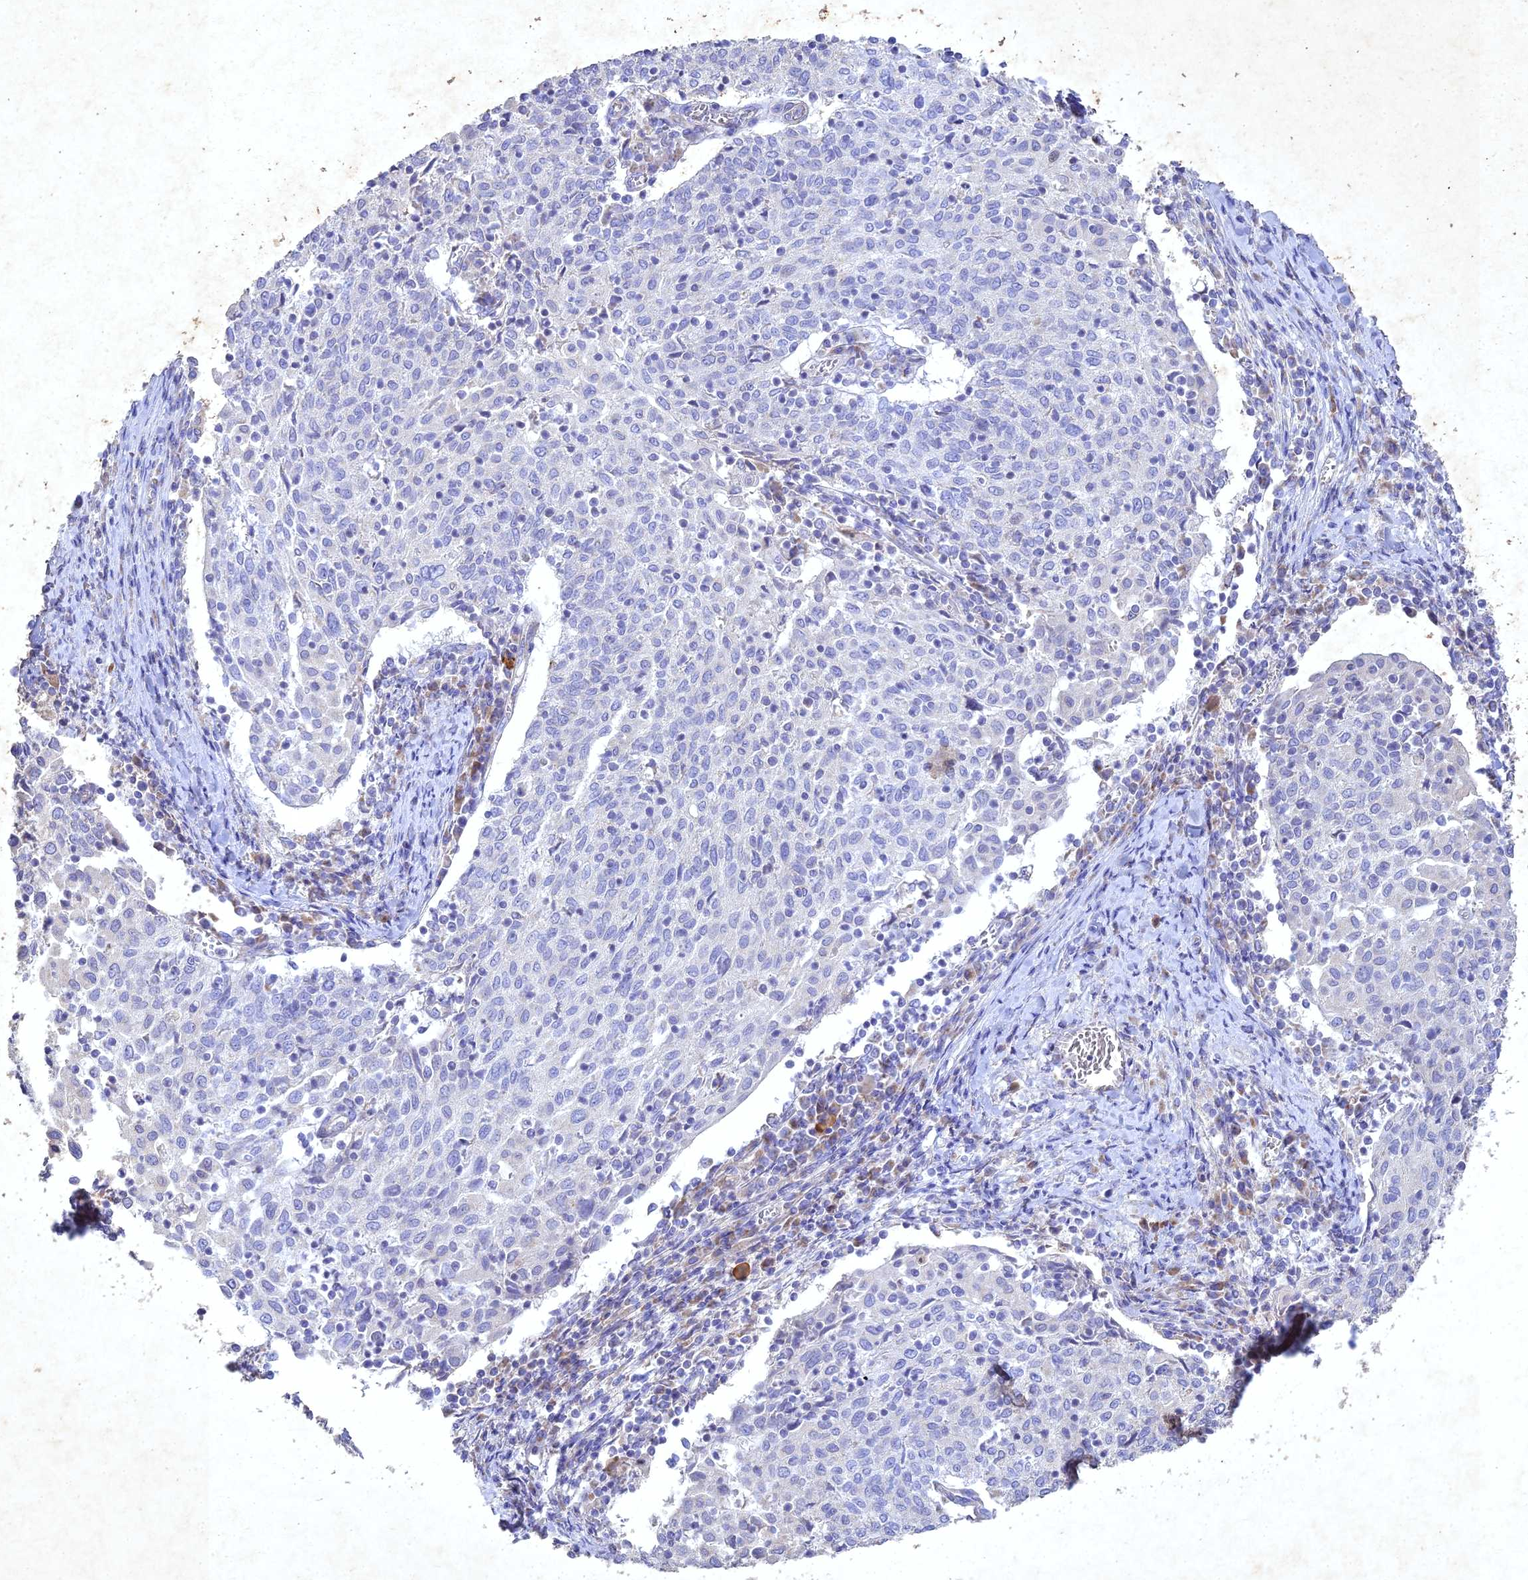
{"staining": {"intensity": "negative", "quantity": "none", "location": "none"}, "tissue": "cervical cancer", "cell_type": "Tumor cells", "image_type": "cancer", "snomed": [{"axis": "morphology", "description": "Squamous cell carcinoma, NOS"}, {"axis": "topography", "description": "Cervix"}], "caption": "This is an immunohistochemistry histopathology image of cervical cancer (squamous cell carcinoma). There is no expression in tumor cells.", "gene": "NDUFV1", "patient": {"sex": "female", "age": 52}}